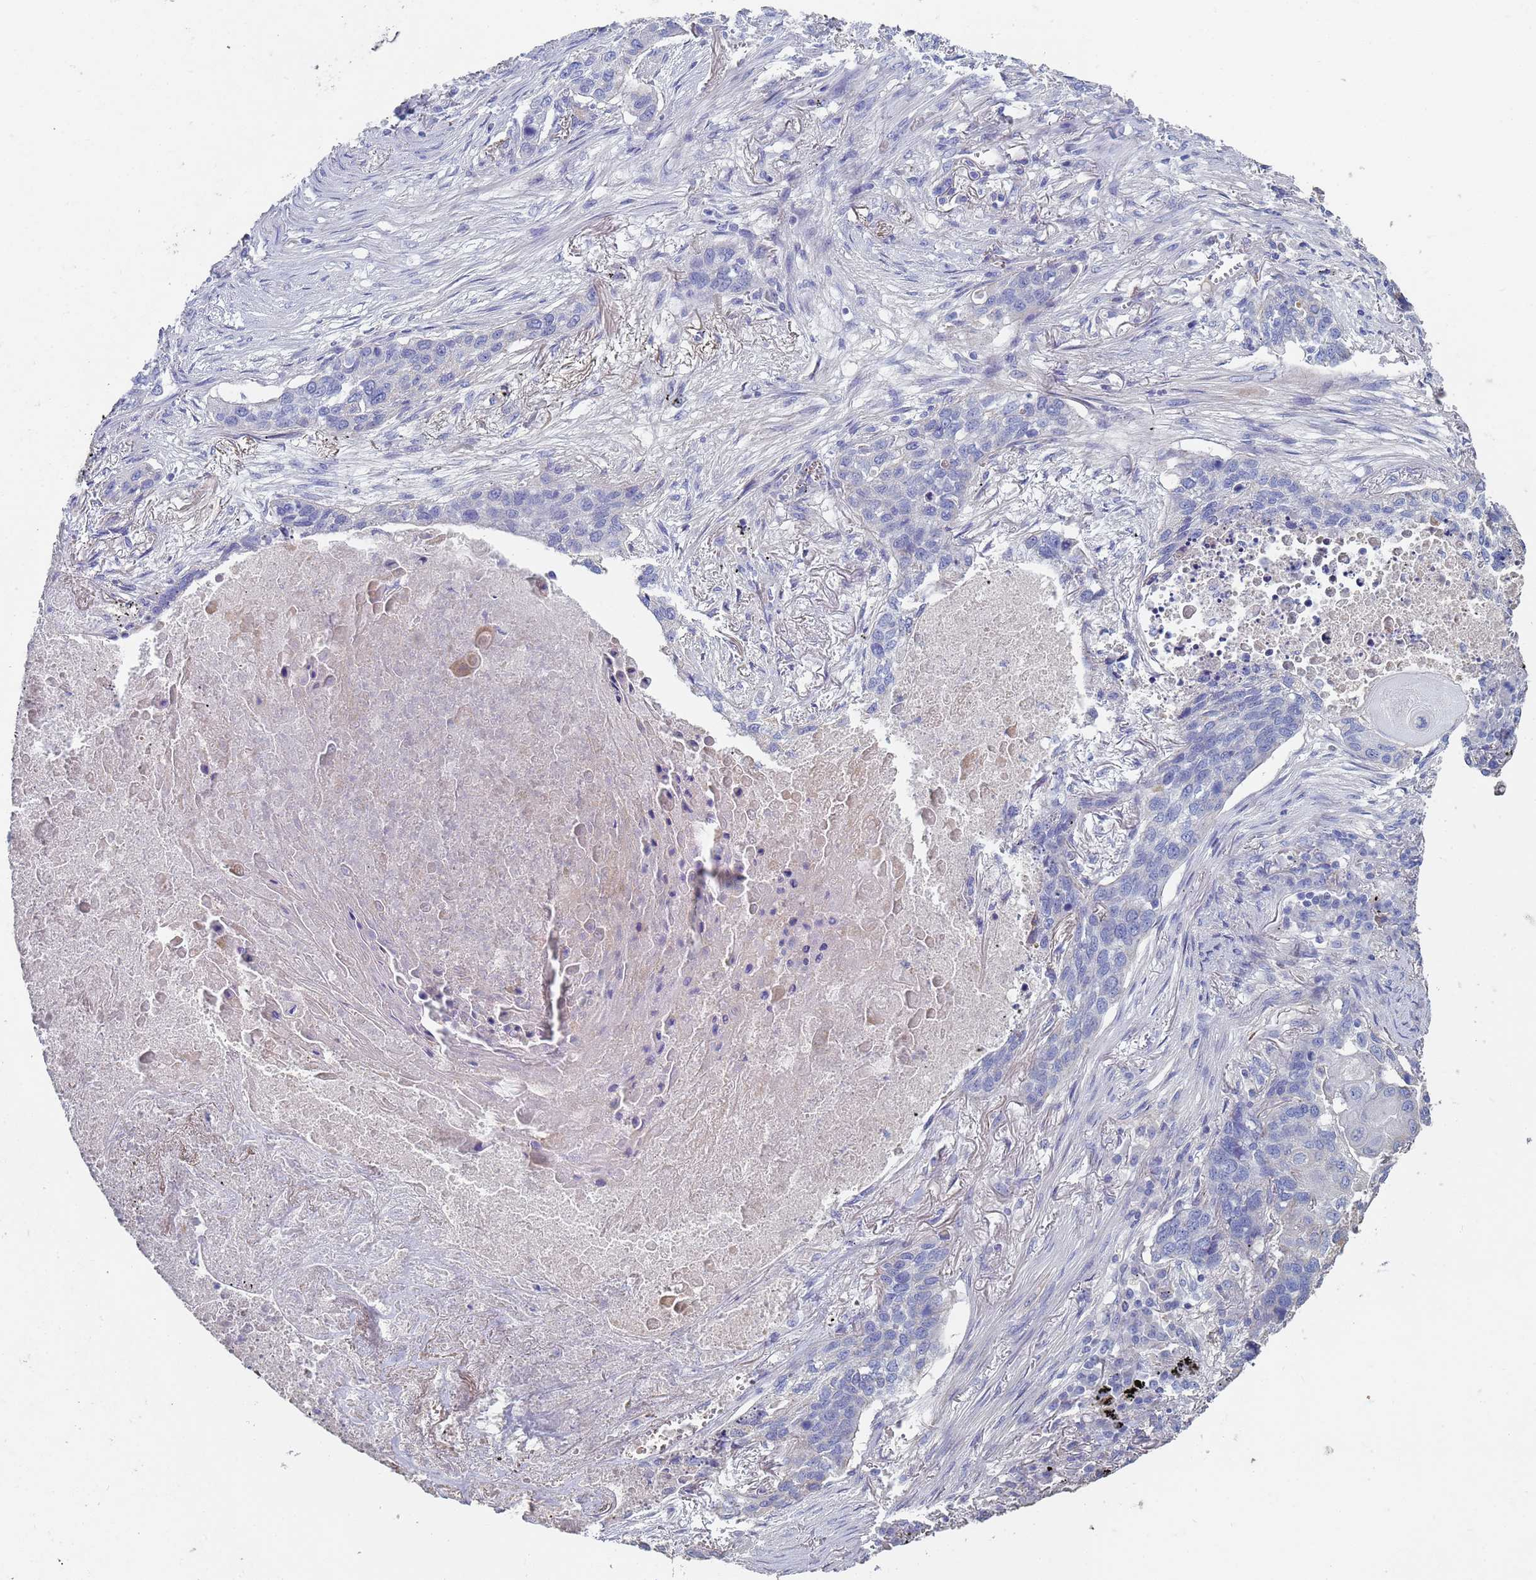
{"staining": {"intensity": "negative", "quantity": "none", "location": "none"}, "tissue": "lung cancer", "cell_type": "Tumor cells", "image_type": "cancer", "snomed": [{"axis": "morphology", "description": "Squamous cell carcinoma, NOS"}, {"axis": "topography", "description": "Lung"}], "caption": "Immunohistochemistry micrograph of neoplastic tissue: lung squamous cell carcinoma stained with DAB (3,3'-diaminobenzidine) demonstrates no significant protein positivity in tumor cells. The staining was performed using DAB to visualize the protein expression in brown, while the nuclei were stained in blue with hematoxylin (Magnification: 20x).", "gene": "ABCA8", "patient": {"sex": "female", "age": 63}}